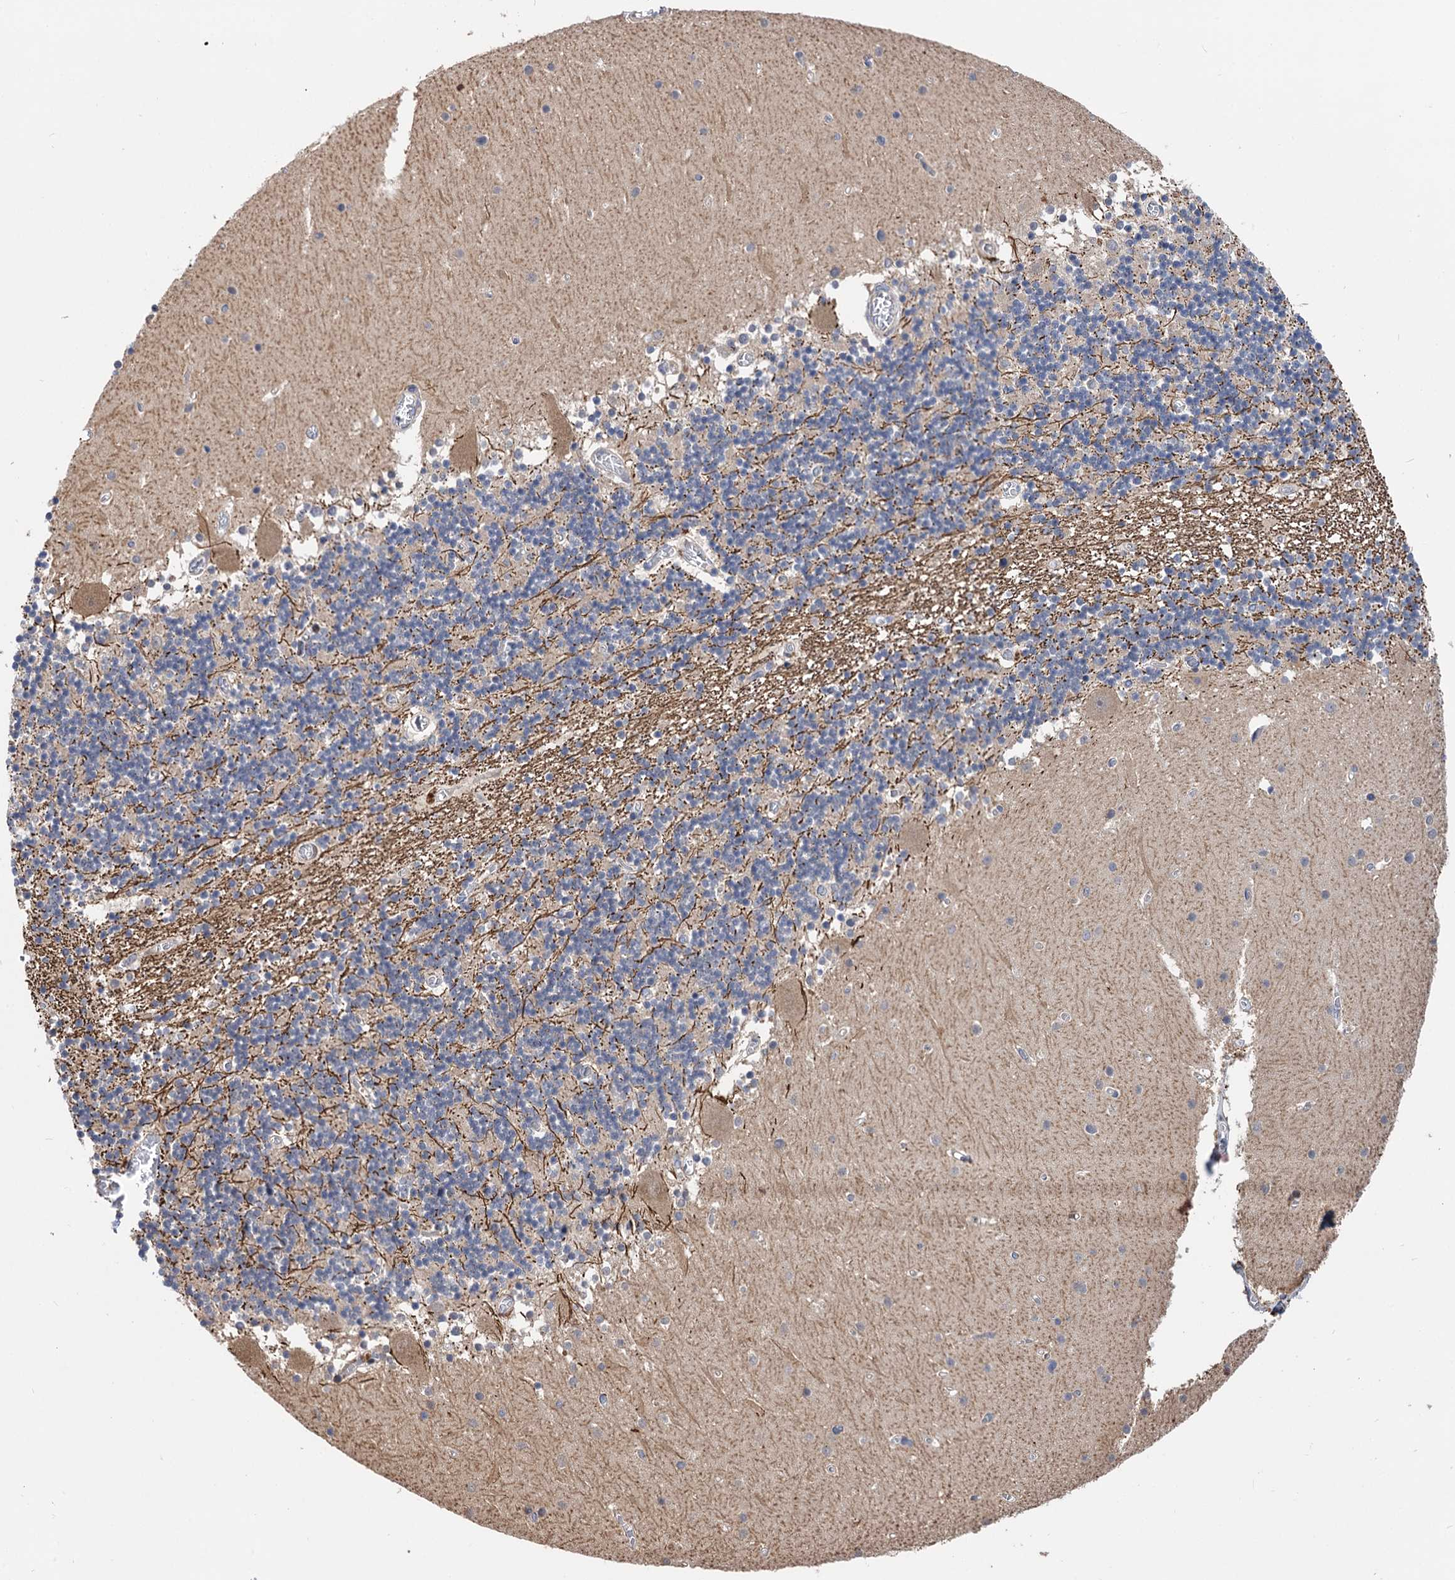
{"staining": {"intensity": "negative", "quantity": "none", "location": "none"}, "tissue": "cerebellum", "cell_type": "Cells in granular layer", "image_type": "normal", "snomed": [{"axis": "morphology", "description": "Normal tissue, NOS"}, {"axis": "topography", "description": "Cerebellum"}], "caption": "The histopathology image shows no staining of cells in granular layer in unremarkable cerebellum.", "gene": "UBR1", "patient": {"sex": "female", "age": 28}}